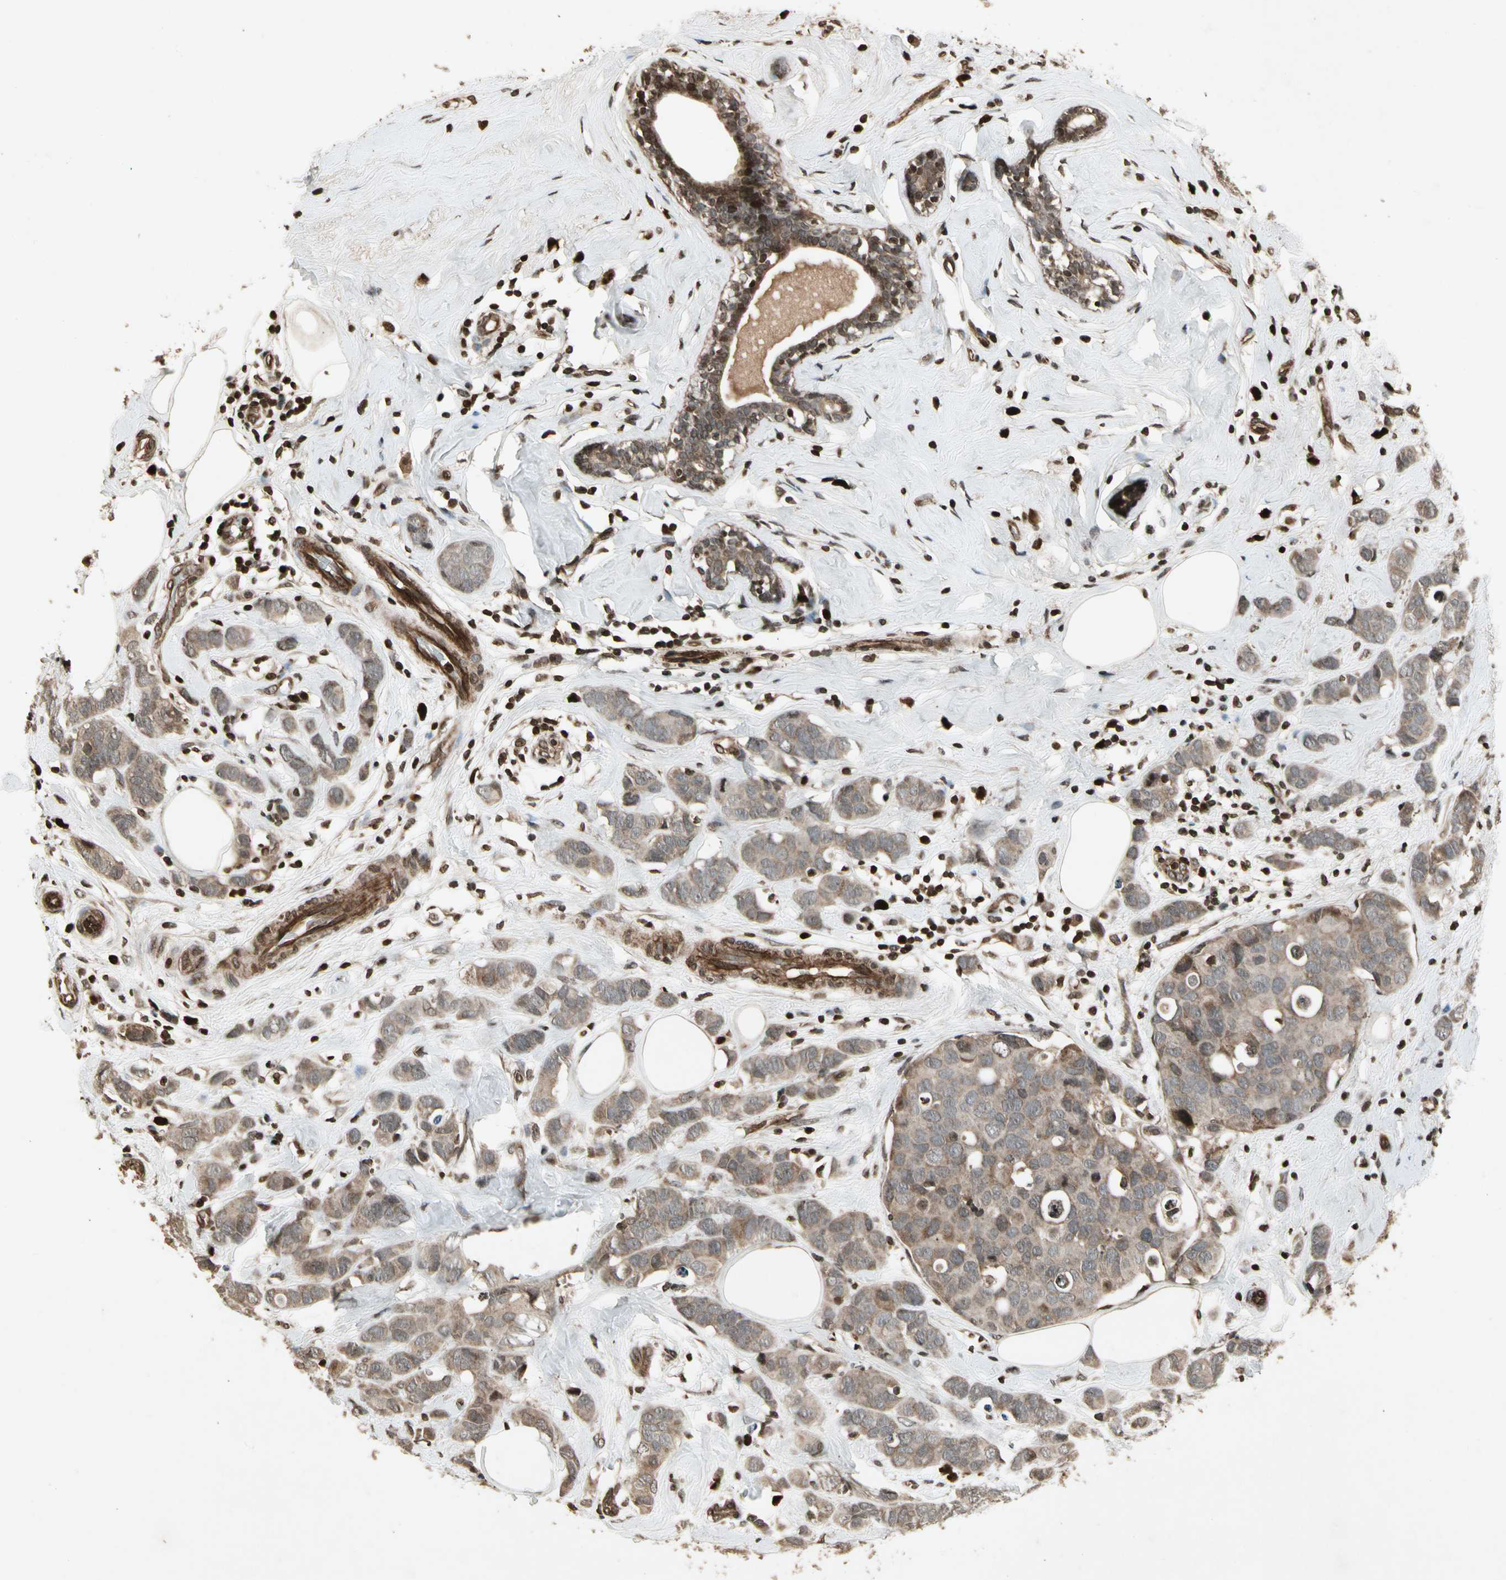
{"staining": {"intensity": "moderate", "quantity": ">75%", "location": "cytoplasmic/membranous"}, "tissue": "breast cancer", "cell_type": "Tumor cells", "image_type": "cancer", "snomed": [{"axis": "morphology", "description": "Normal tissue, NOS"}, {"axis": "morphology", "description": "Duct carcinoma"}, {"axis": "topography", "description": "Breast"}], "caption": "Protein expression analysis of breast cancer (invasive ductal carcinoma) demonstrates moderate cytoplasmic/membranous staining in about >75% of tumor cells.", "gene": "GLRX", "patient": {"sex": "female", "age": 50}}